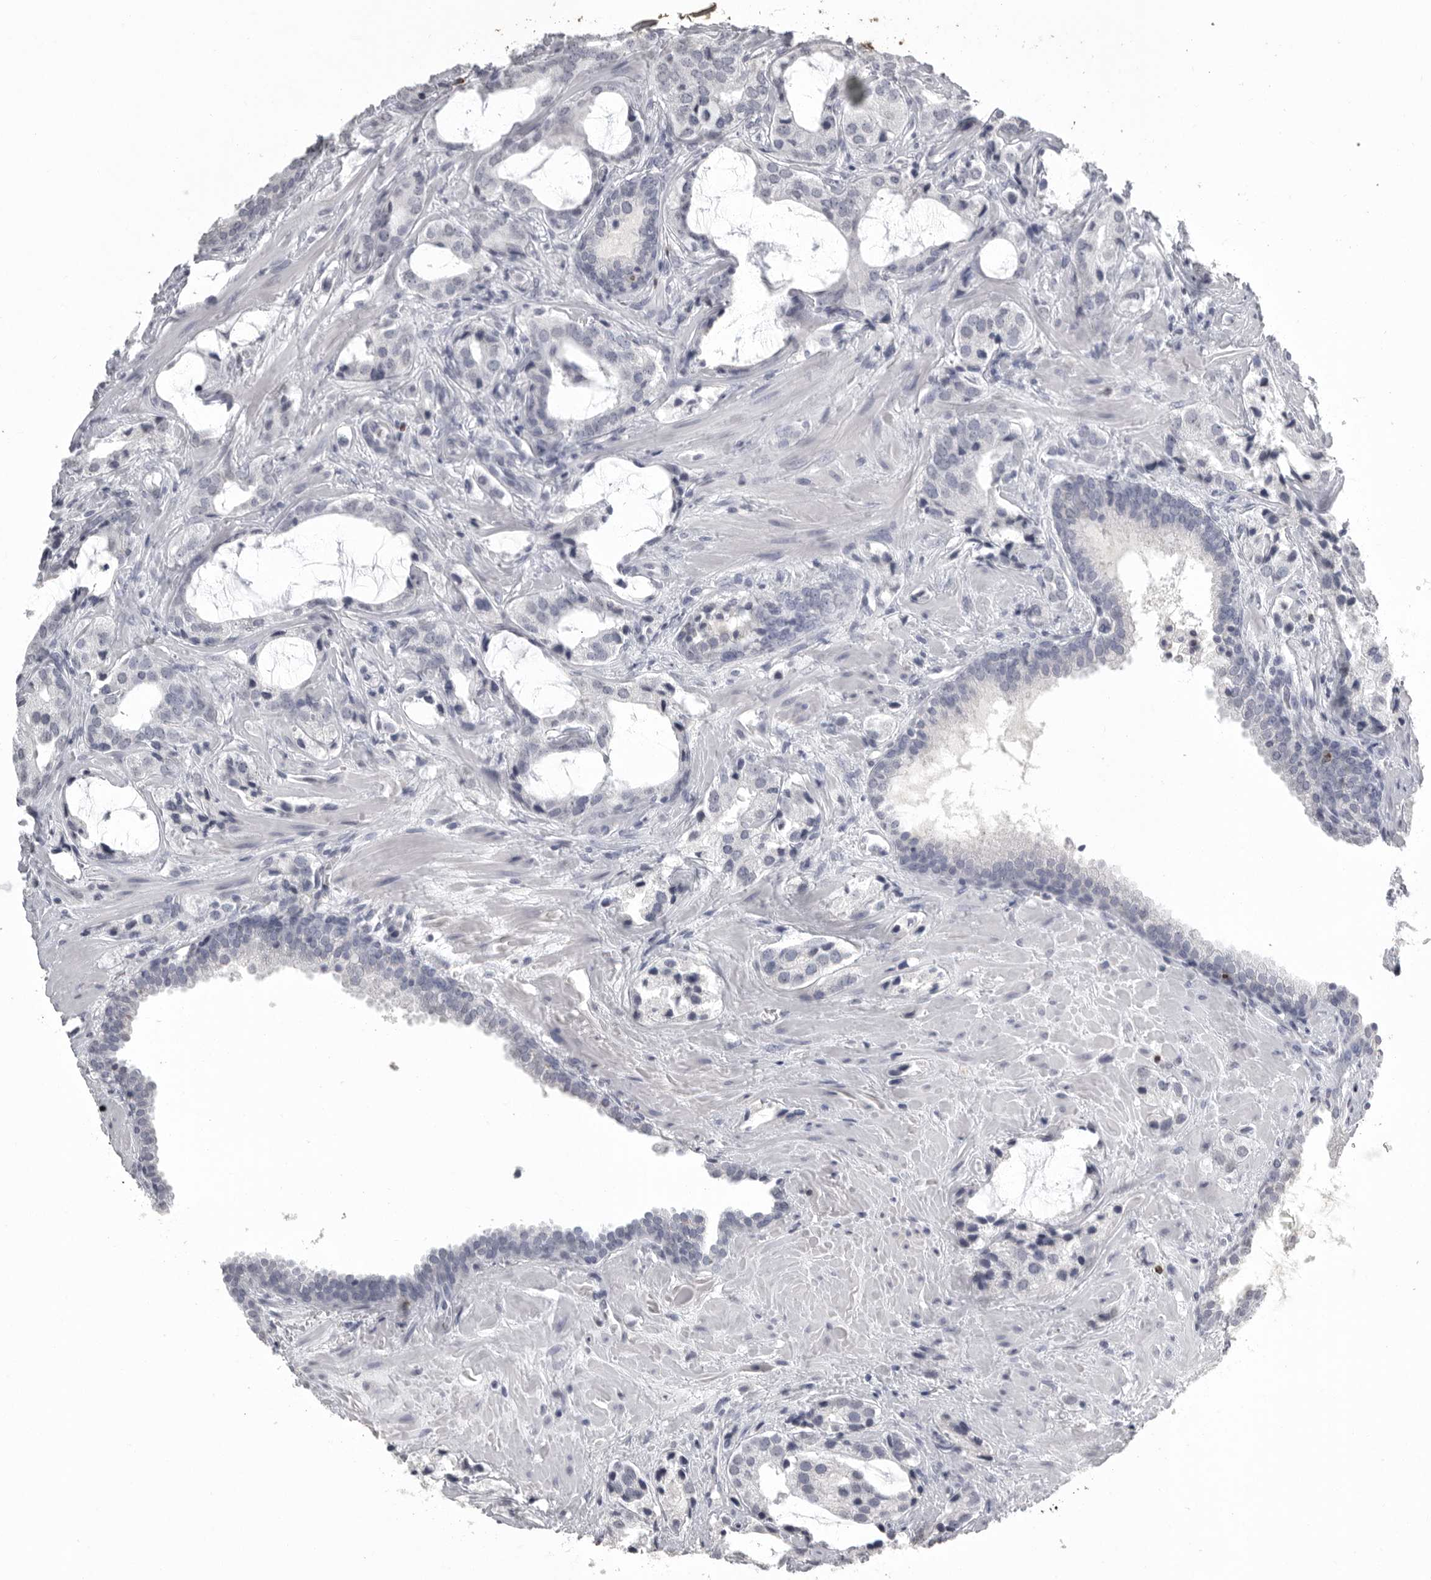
{"staining": {"intensity": "negative", "quantity": "none", "location": "none"}, "tissue": "prostate cancer", "cell_type": "Tumor cells", "image_type": "cancer", "snomed": [{"axis": "morphology", "description": "Adenocarcinoma, High grade"}, {"axis": "topography", "description": "Prostate"}], "caption": "This is an IHC histopathology image of human prostate cancer. There is no staining in tumor cells.", "gene": "GNLY", "patient": {"sex": "male", "age": 66}}